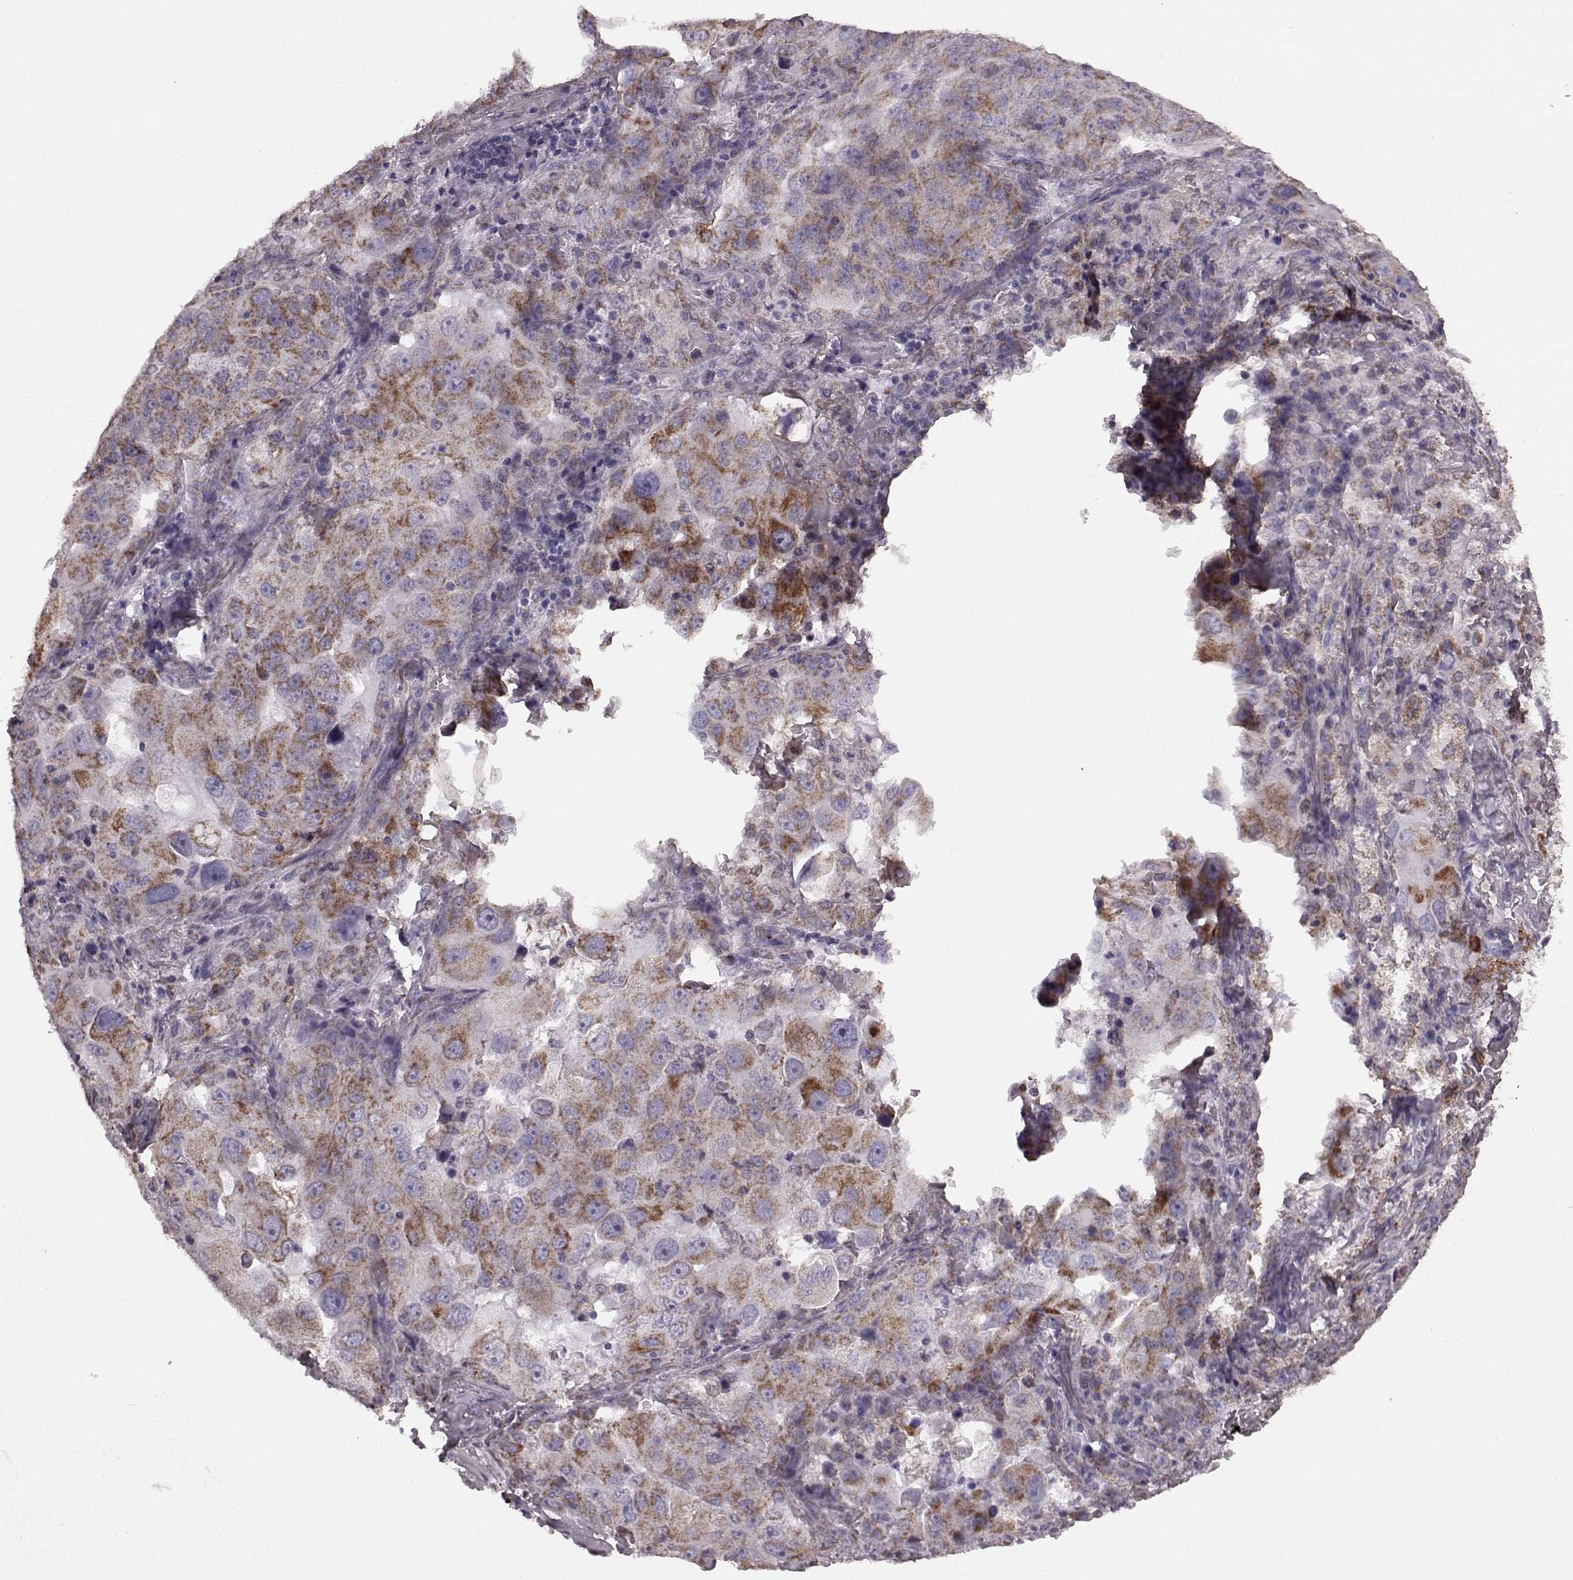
{"staining": {"intensity": "moderate", "quantity": ">75%", "location": "cytoplasmic/membranous"}, "tissue": "lung cancer", "cell_type": "Tumor cells", "image_type": "cancer", "snomed": [{"axis": "morphology", "description": "Adenocarcinoma, NOS"}, {"axis": "topography", "description": "Lung"}], "caption": "A high-resolution histopathology image shows immunohistochemistry (IHC) staining of lung cancer, which demonstrates moderate cytoplasmic/membranous positivity in approximately >75% of tumor cells.", "gene": "FAM8A1", "patient": {"sex": "female", "age": 61}}